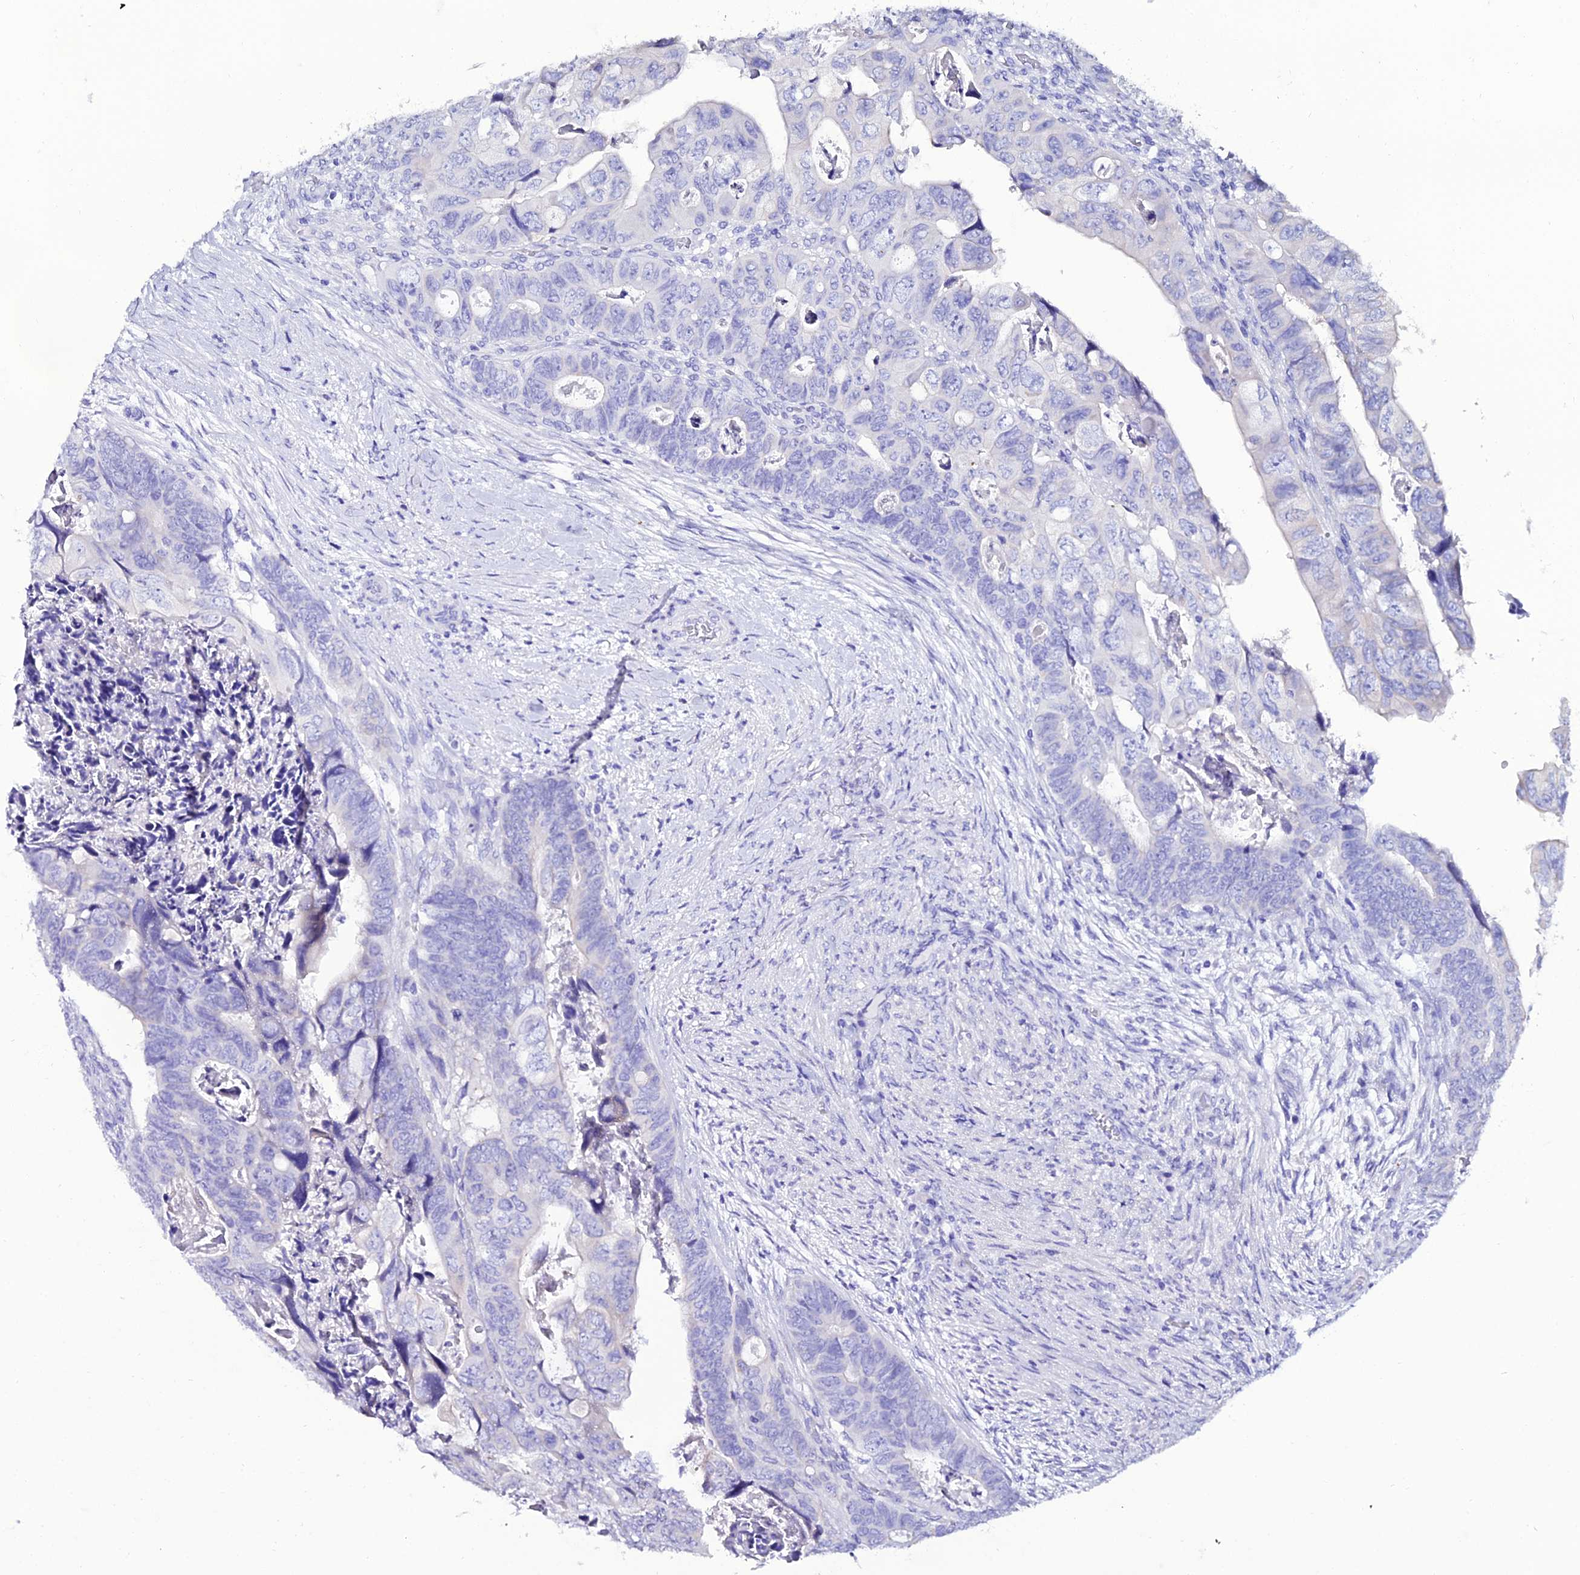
{"staining": {"intensity": "negative", "quantity": "none", "location": "none"}, "tissue": "colorectal cancer", "cell_type": "Tumor cells", "image_type": "cancer", "snomed": [{"axis": "morphology", "description": "Adenocarcinoma, NOS"}, {"axis": "topography", "description": "Rectum"}], "caption": "The micrograph reveals no significant expression in tumor cells of colorectal cancer (adenocarcinoma). (Brightfield microscopy of DAB immunohistochemistry at high magnification).", "gene": "OR4D5", "patient": {"sex": "female", "age": 78}}